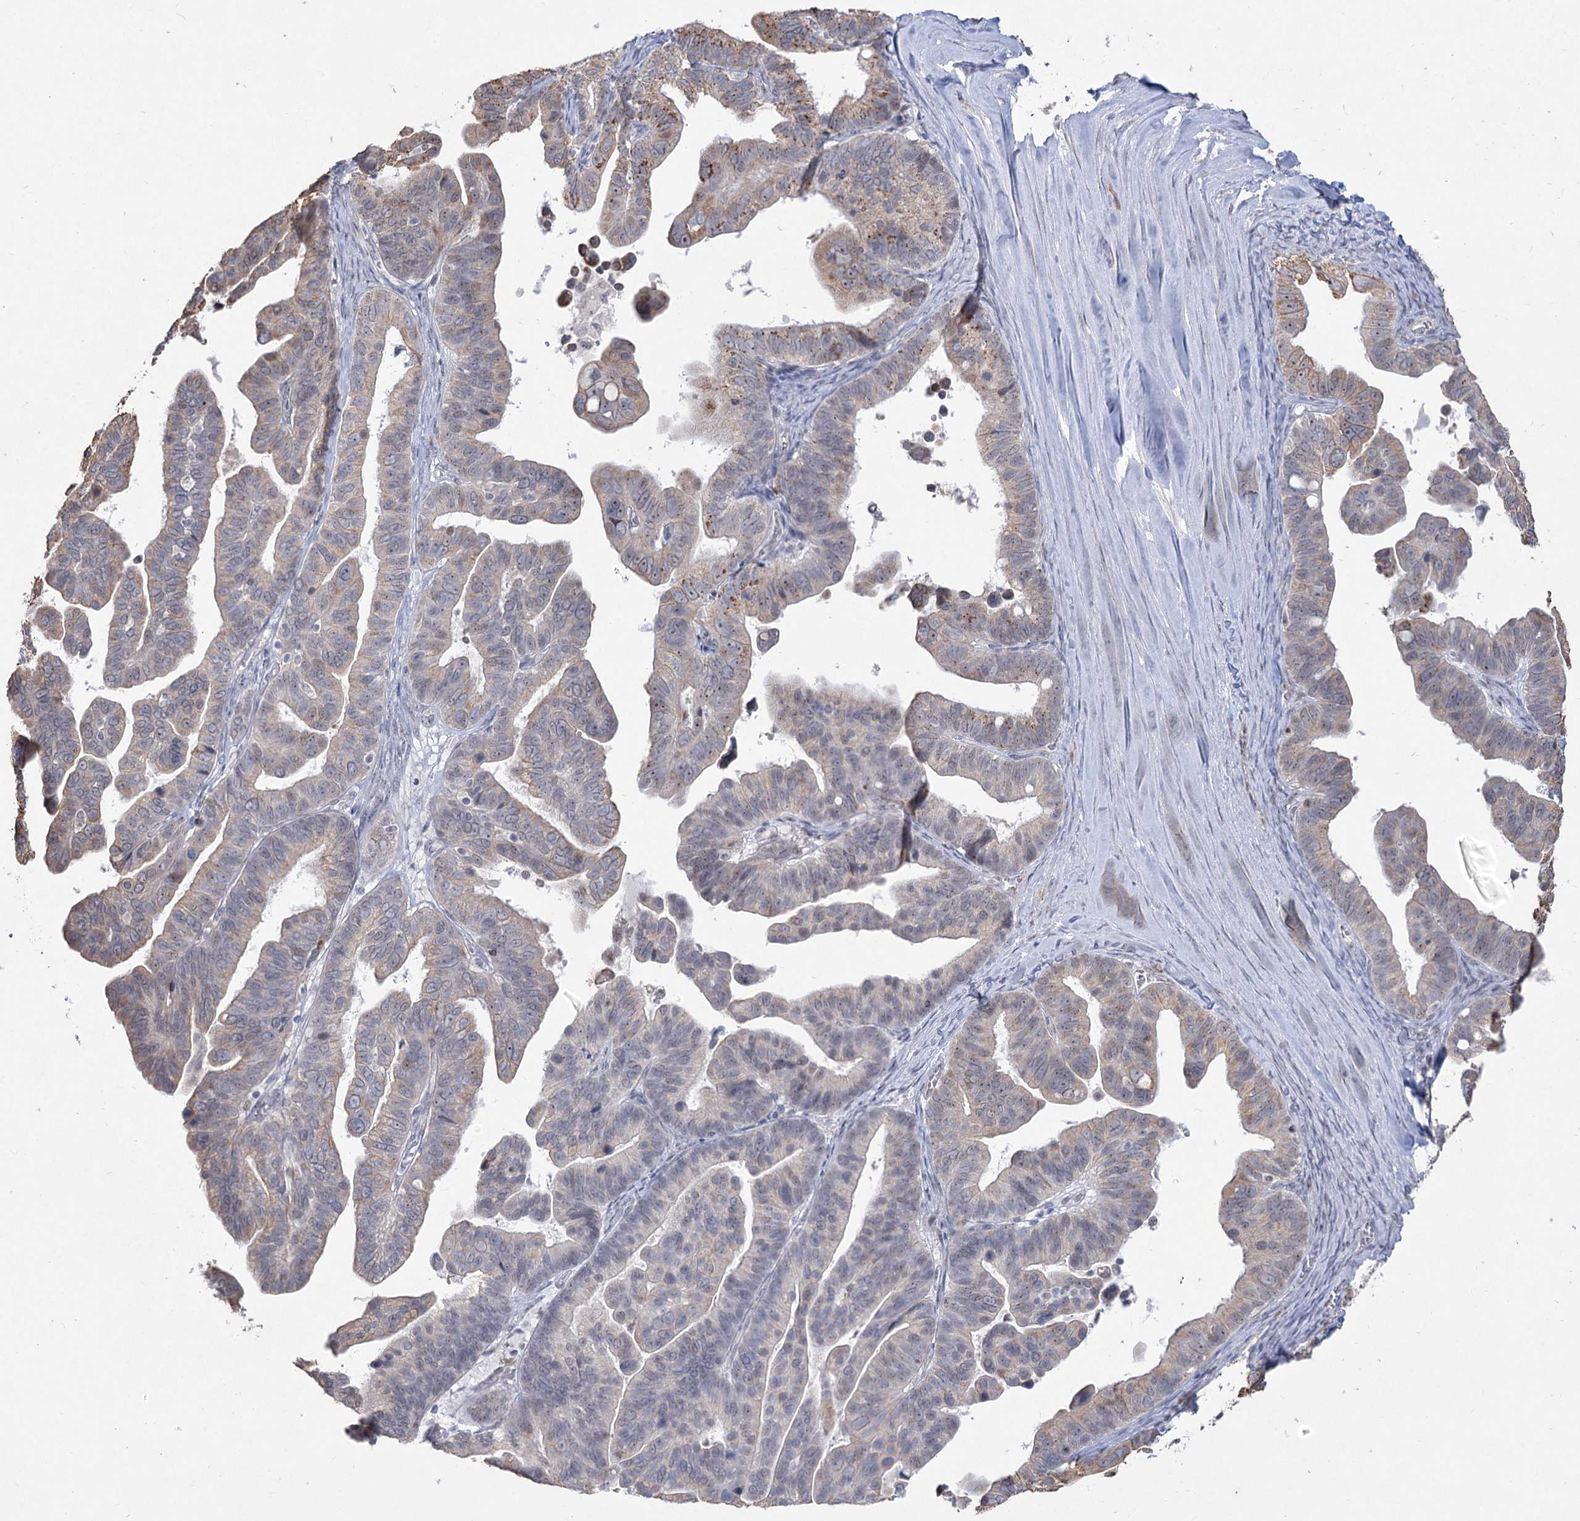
{"staining": {"intensity": "weak", "quantity": "<25%", "location": "cytoplasmic/membranous"}, "tissue": "ovarian cancer", "cell_type": "Tumor cells", "image_type": "cancer", "snomed": [{"axis": "morphology", "description": "Cystadenocarcinoma, serous, NOS"}, {"axis": "topography", "description": "Ovary"}], "caption": "Tumor cells show no significant positivity in serous cystadenocarcinoma (ovarian).", "gene": "DDX50", "patient": {"sex": "female", "age": 56}}